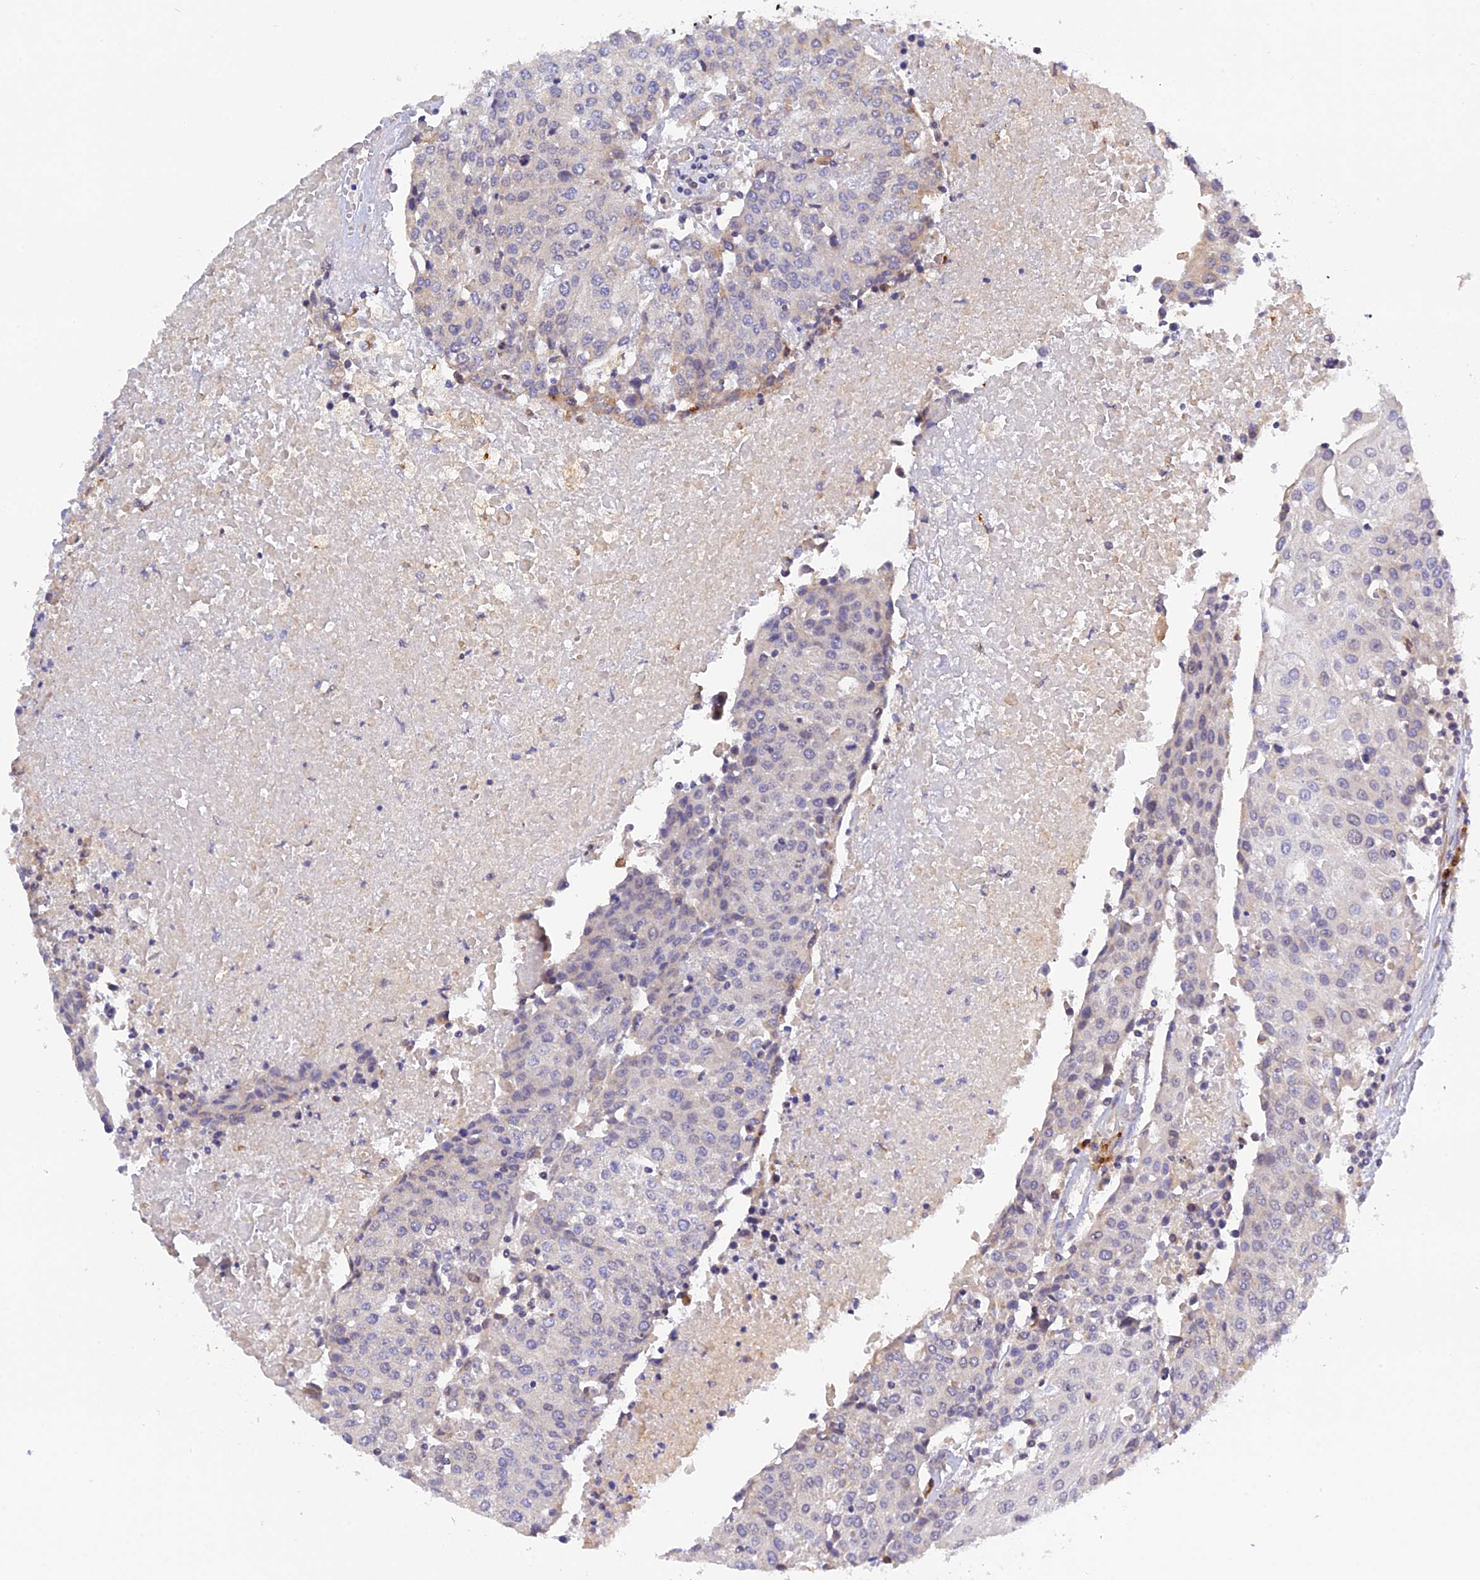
{"staining": {"intensity": "negative", "quantity": "none", "location": "none"}, "tissue": "urothelial cancer", "cell_type": "Tumor cells", "image_type": "cancer", "snomed": [{"axis": "morphology", "description": "Urothelial carcinoma, High grade"}, {"axis": "topography", "description": "Urinary bladder"}], "caption": "An image of human urothelial cancer is negative for staining in tumor cells.", "gene": "SNX17", "patient": {"sex": "female", "age": 85}}